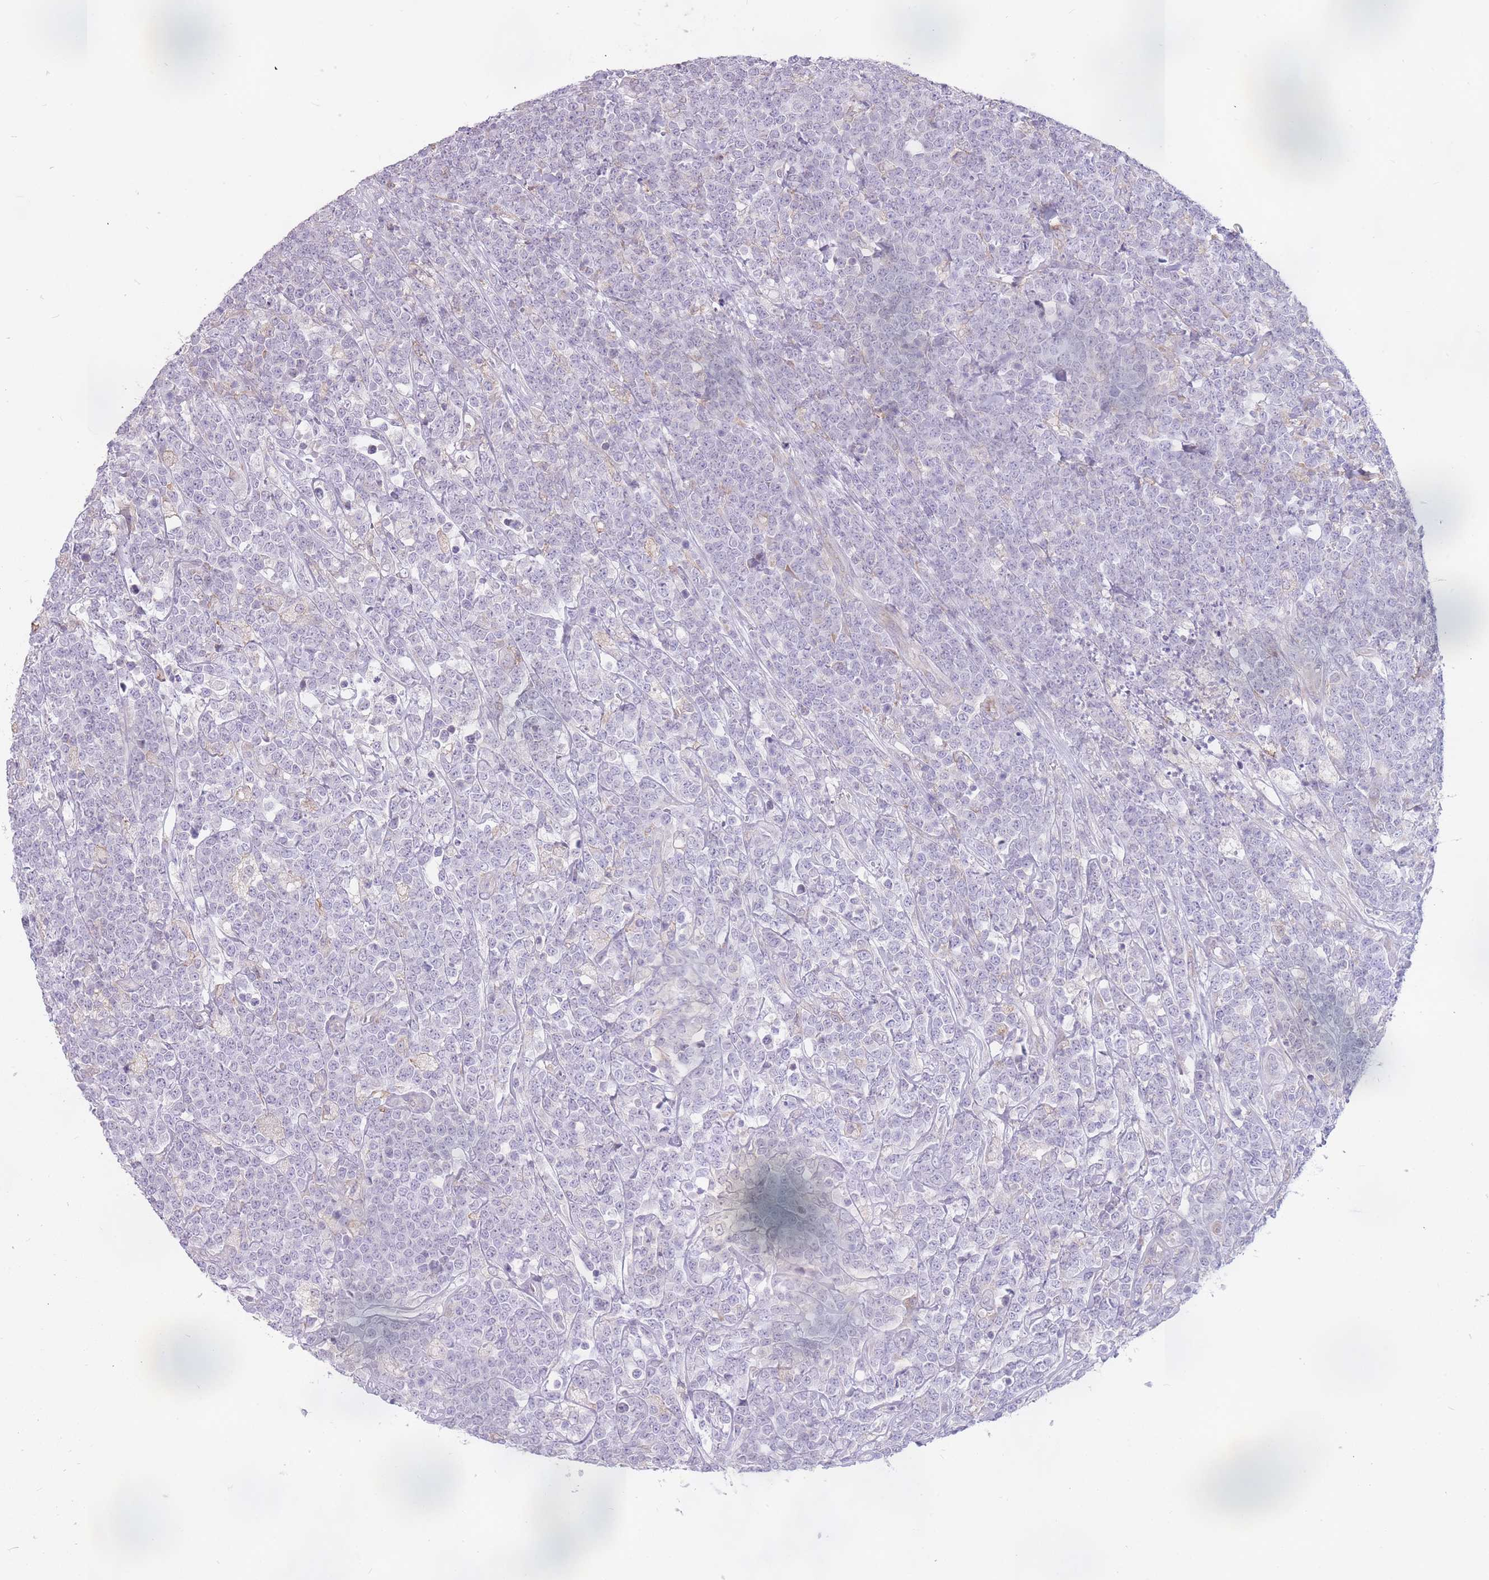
{"staining": {"intensity": "negative", "quantity": "none", "location": "none"}, "tissue": "lymphoma", "cell_type": "Tumor cells", "image_type": "cancer", "snomed": [{"axis": "morphology", "description": "Malignant lymphoma, non-Hodgkin's type, High grade"}, {"axis": "topography", "description": "Small intestine"}], "caption": "Micrograph shows no protein positivity in tumor cells of lymphoma tissue.", "gene": "TRAPPC5", "patient": {"sex": "male", "age": 8}}